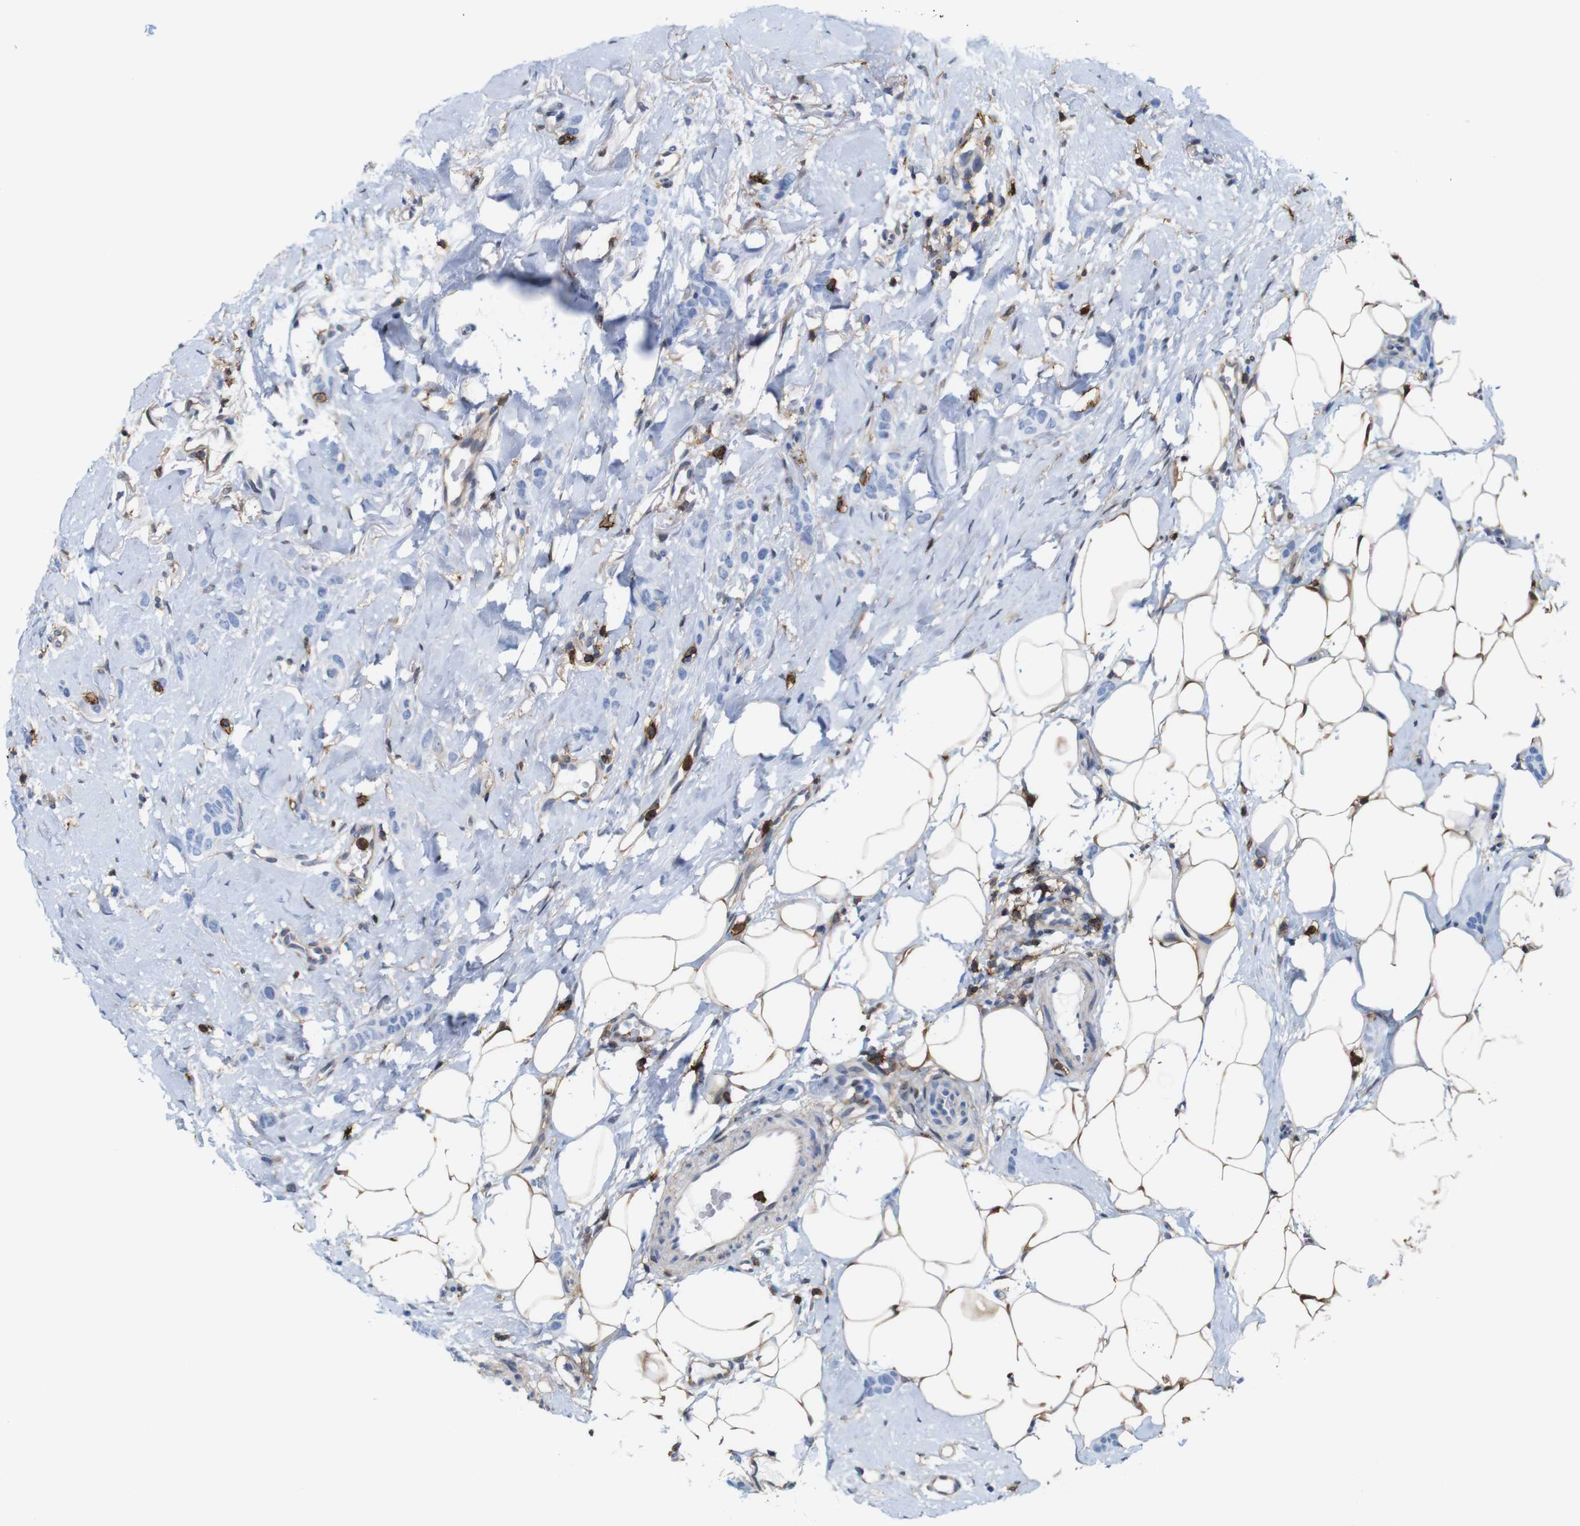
{"staining": {"intensity": "negative", "quantity": "none", "location": "none"}, "tissue": "breast cancer", "cell_type": "Tumor cells", "image_type": "cancer", "snomed": [{"axis": "morphology", "description": "Lobular carcinoma"}, {"axis": "topography", "description": "Skin"}, {"axis": "topography", "description": "Breast"}], "caption": "Tumor cells show no significant protein positivity in breast lobular carcinoma. (Stains: DAB IHC with hematoxylin counter stain, Microscopy: brightfield microscopy at high magnification).", "gene": "ANXA1", "patient": {"sex": "female", "age": 46}}